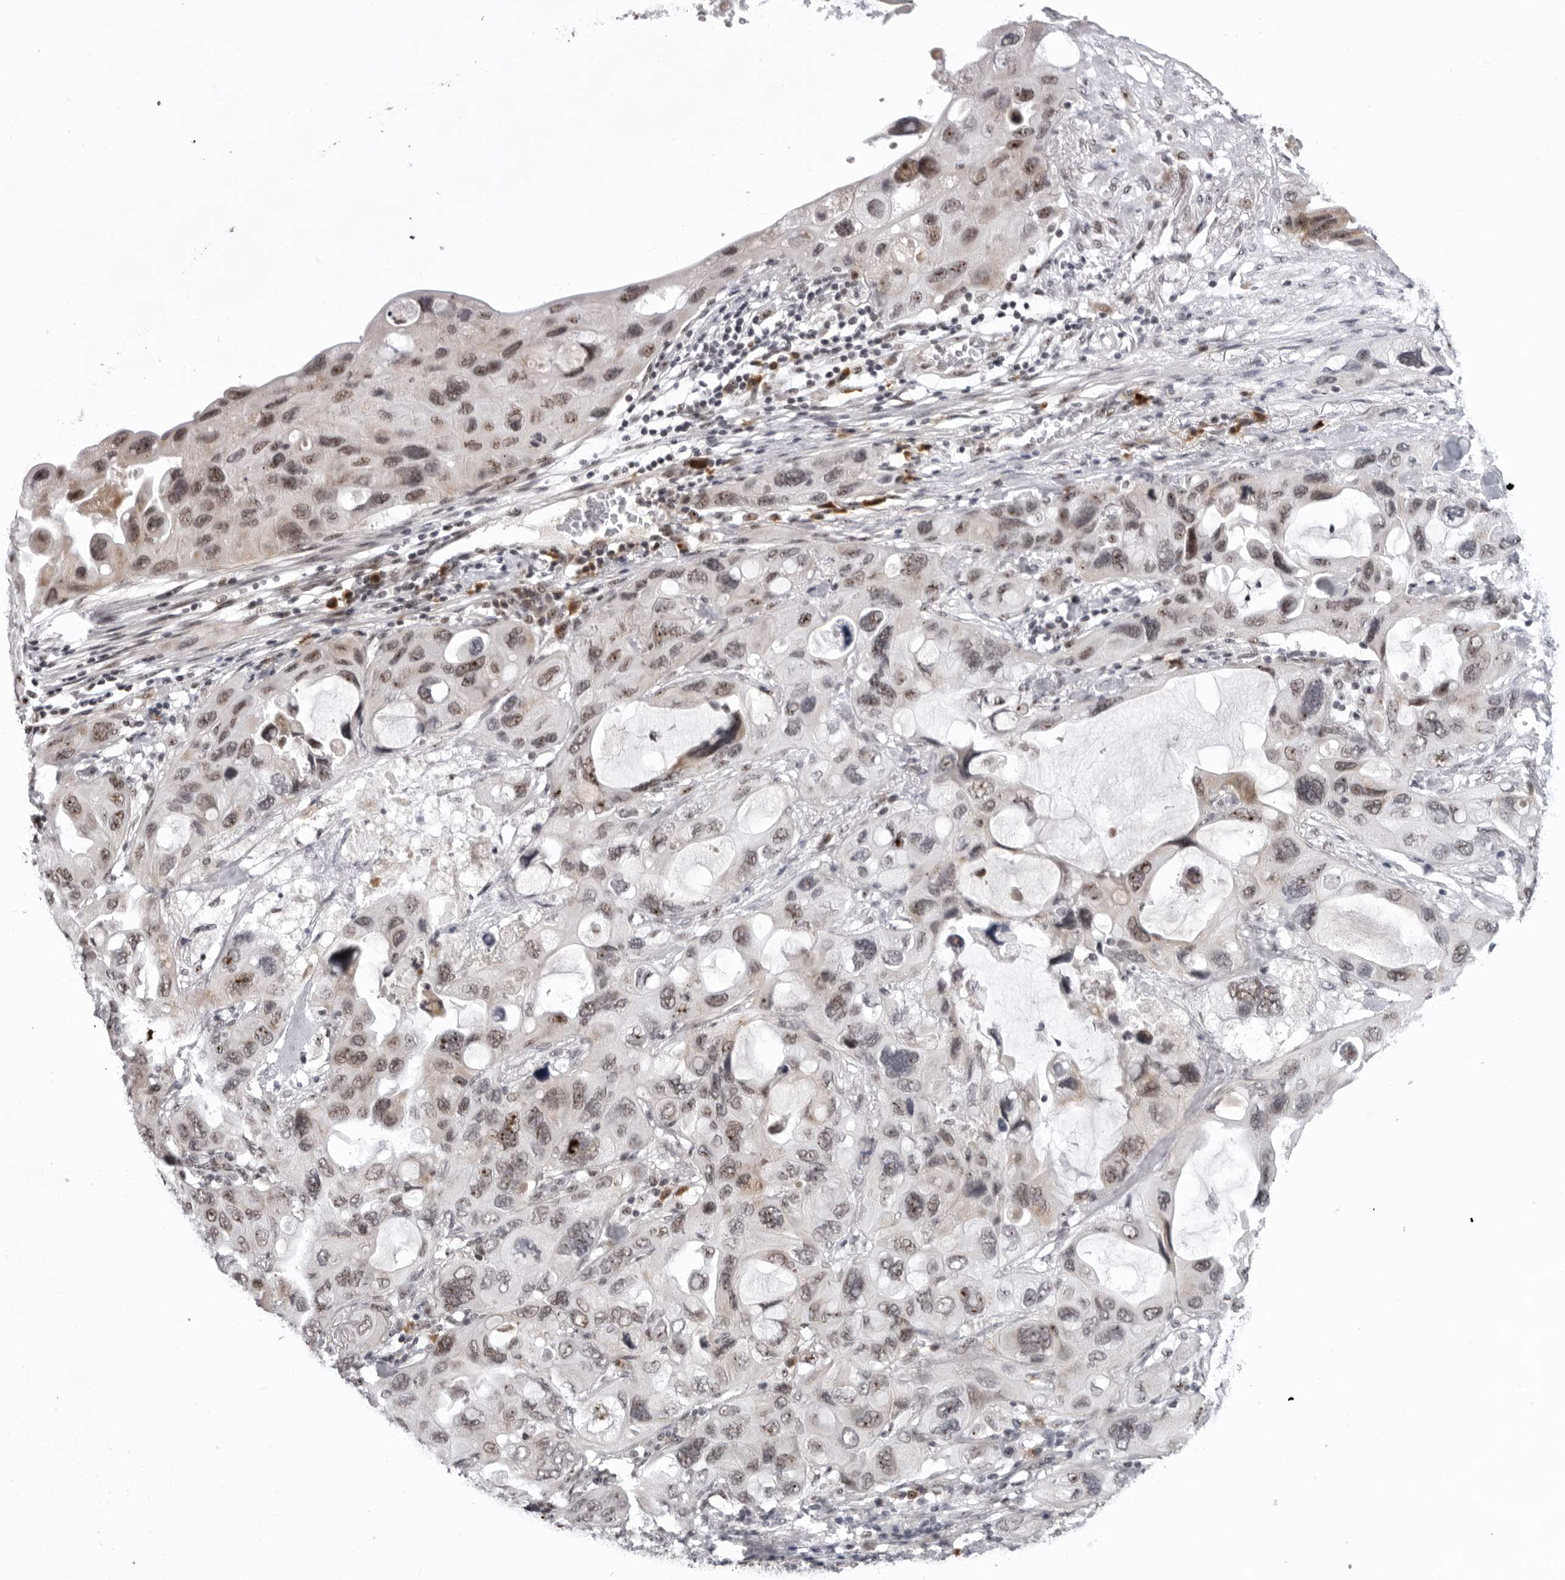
{"staining": {"intensity": "moderate", "quantity": ">75%", "location": "nuclear"}, "tissue": "lung cancer", "cell_type": "Tumor cells", "image_type": "cancer", "snomed": [{"axis": "morphology", "description": "Squamous cell carcinoma, NOS"}, {"axis": "topography", "description": "Lung"}], "caption": "Approximately >75% of tumor cells in human squamous cell carcinoma (lung) exhibit moderate nuclear protein positivity as visualized by brown immunohistochemical staining.", "gene": "EXOSC10", "patient": {"sex": "female", "age": 73}}